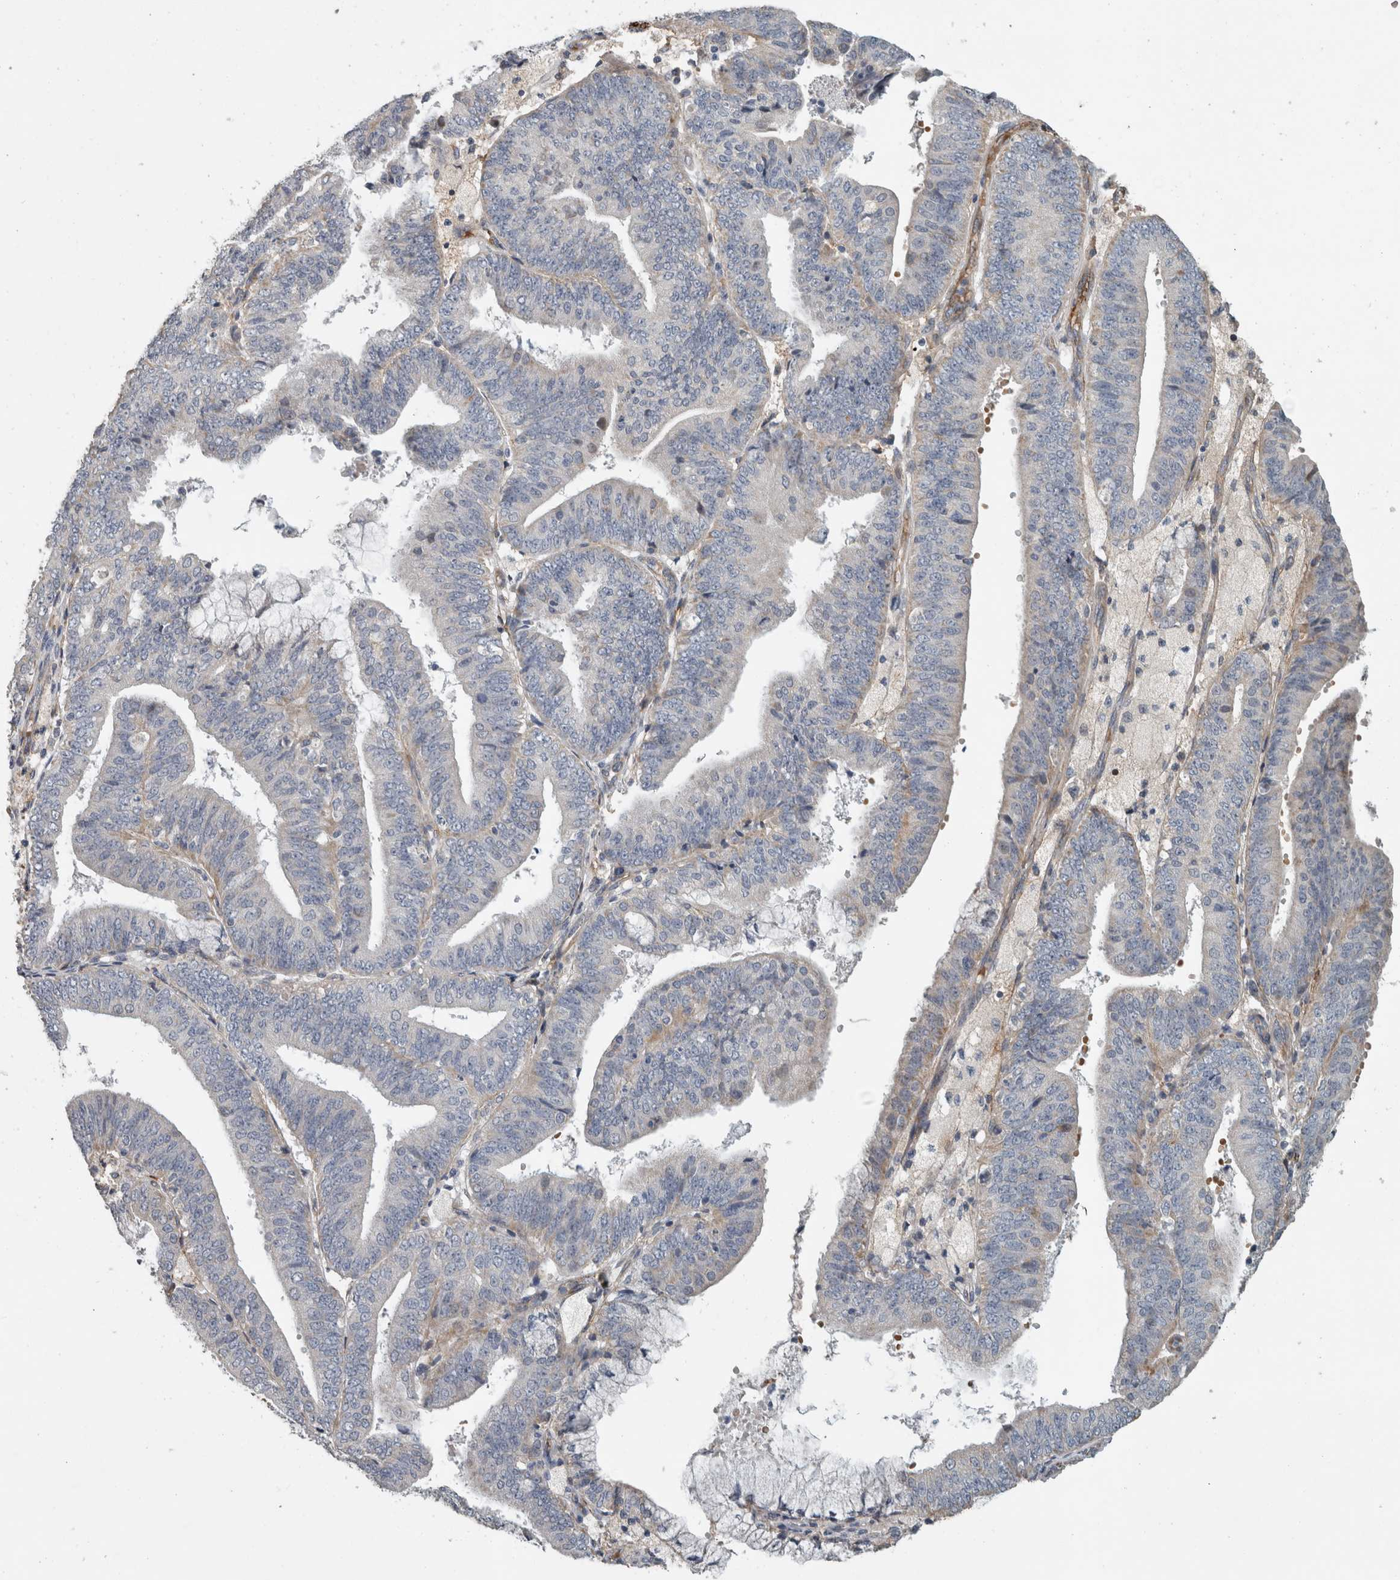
{"staining": {"intensity": "negative", "quantity": "none", "location": "none"}, "tissue": "endometrial cancer", "cell_type": "Tumor cells", "image_type": "cancer", "snomed": [{"axis": "morphology", "description": "Adenocarcinoma, NOS"}, {"axis": "topography", "description": "Endometrium"}], "caption": "Immunohistochemistry (IHC) image of human adenocarcinoma (endometrial) stained for a protein (brown), which exhibits no expression in tumor cells. The staining is performed using DAB brown chromogen with nuclei counter-stained in using hematoxylin.", "gene": "FN1", "patient": {"sex": "female", "age": 63}}